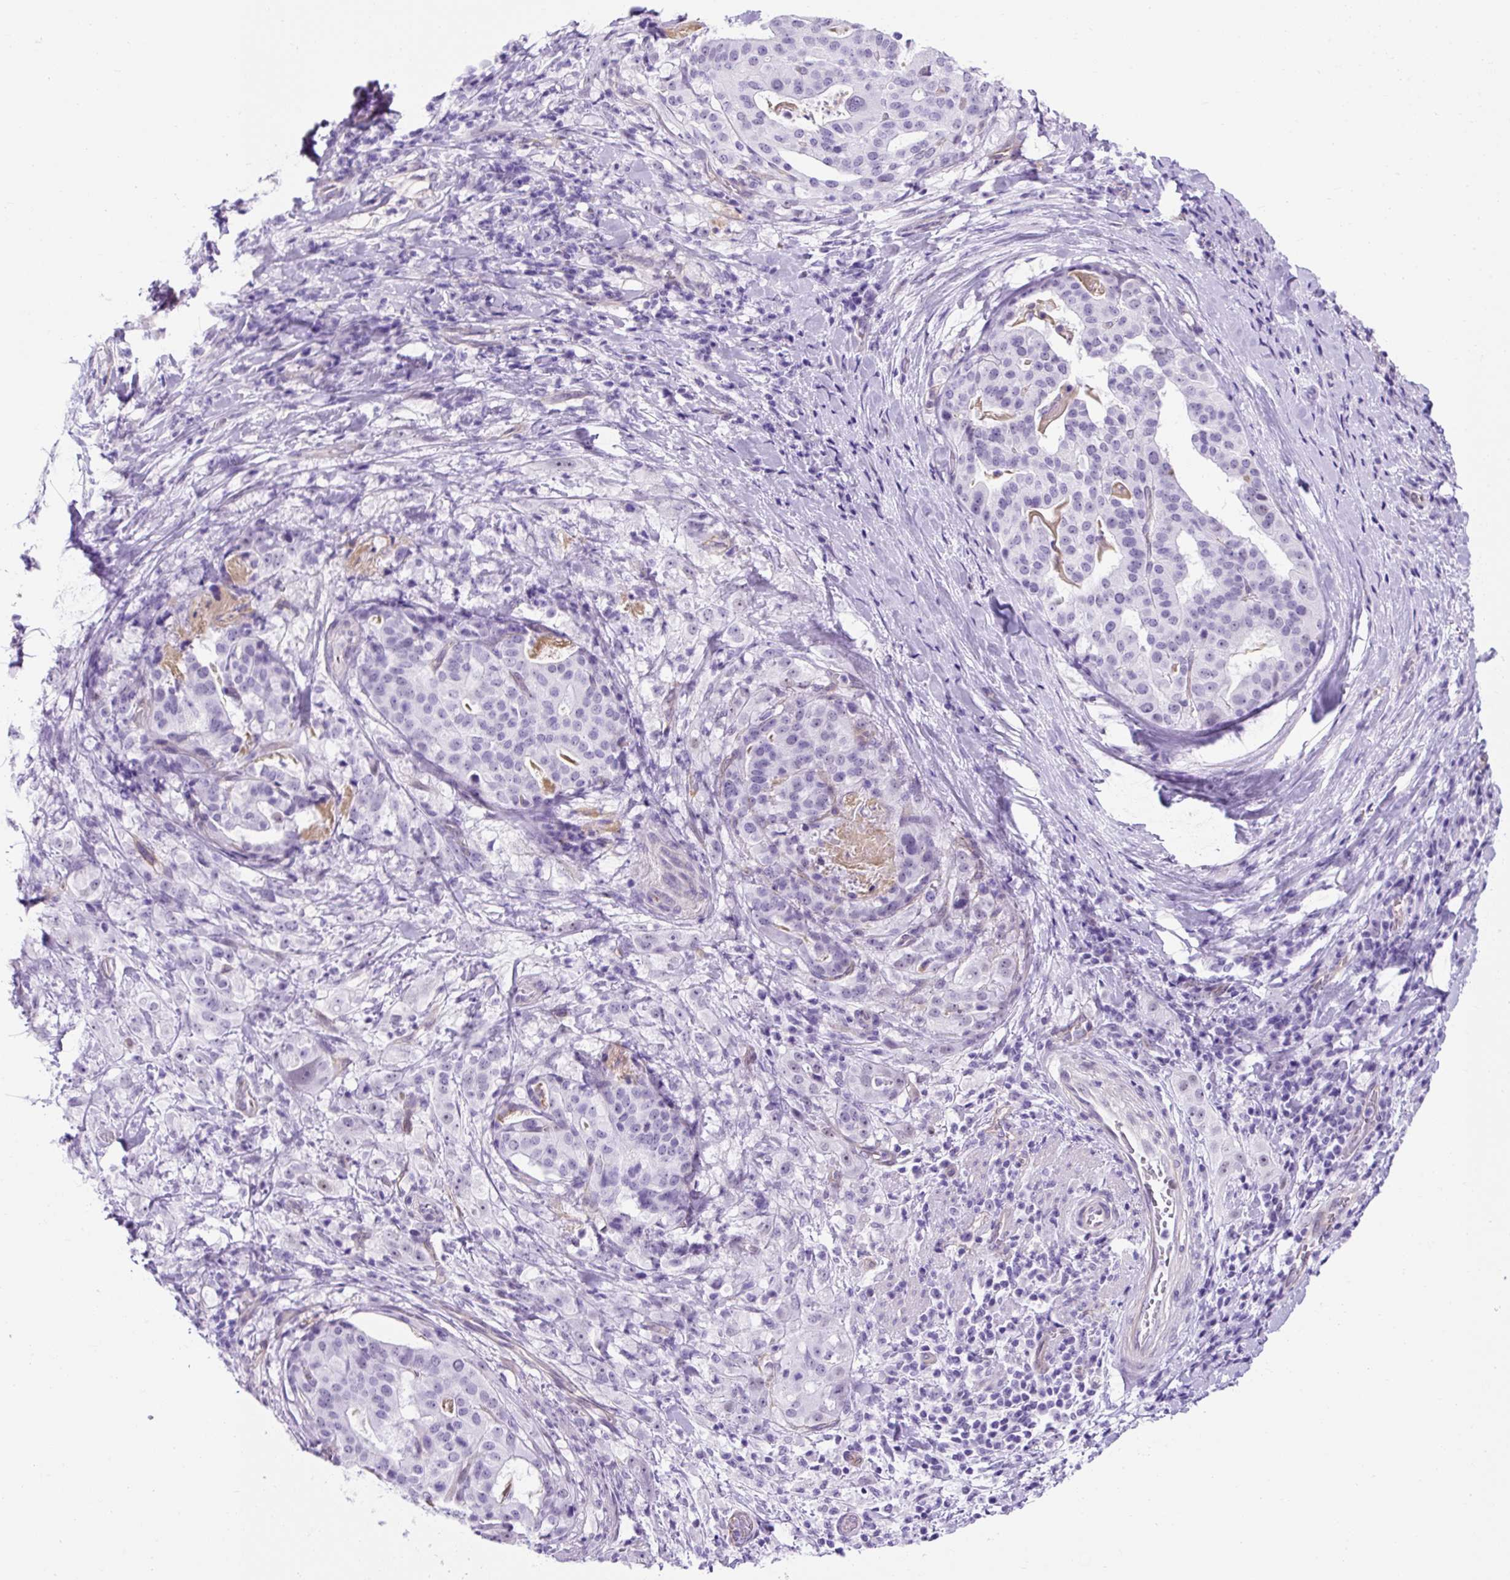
{"staining": {"intensity": "negative", "quantity": "none", "location": "none"}, "tissue": "stomach cancer", "cell_type": "Tumor cells", "image_type": "cancer", "snomed": [{"axis": "morphology", "description": "Adenocarcinoma, NOS"}, {"axis": "topography", "description": "Stomach"}], "caption": "Tumor cells show no significant protein staining in stomach cancer (adenocarcinoma).", "gene": "KRT12", "patient": {"sex": "male", "age": 48}}